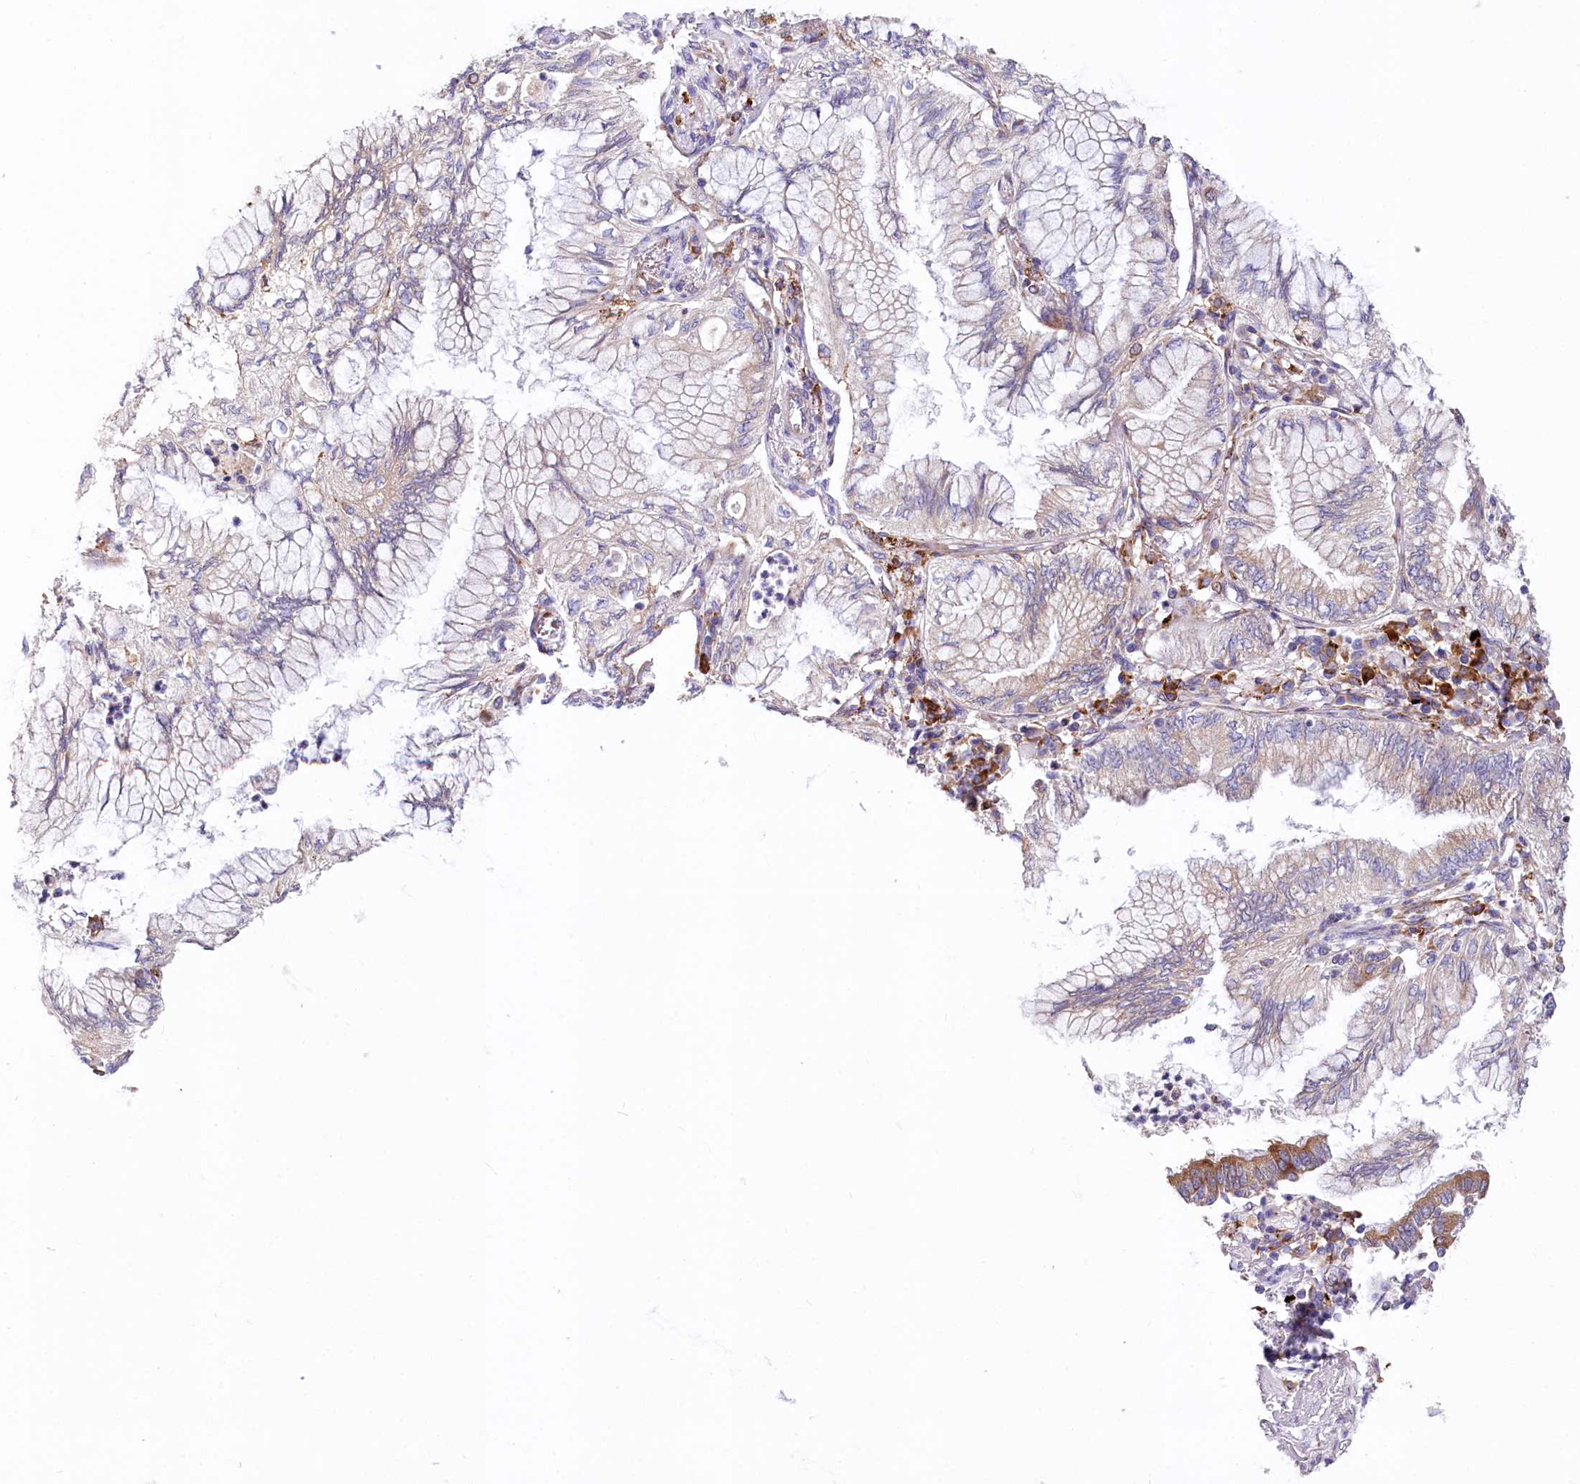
{"staining": {"intensity": "negative", "quantity": "none", "location": "none"}, "tissue": "lung cancer", "cell_type": "Tumor cells", "image_type": "cancer", "snomed": [{"axis": "morphology", "description": "Adenocarcinoma, NOS"}, {"axis": "topography", "description": "Lung"}], "caption": "Tumor cells are negative for brown protein staining in lung adenocarcinoma. (Stains: DAB (3,3'-diaminobenzidine) immunohistochemistry (IHC) with hematoxylin counter stain, Microscopy: brightfield microscopy at high magnification).", "gene": "CHID1", "patient": {"sex": "female", "age": 70}}